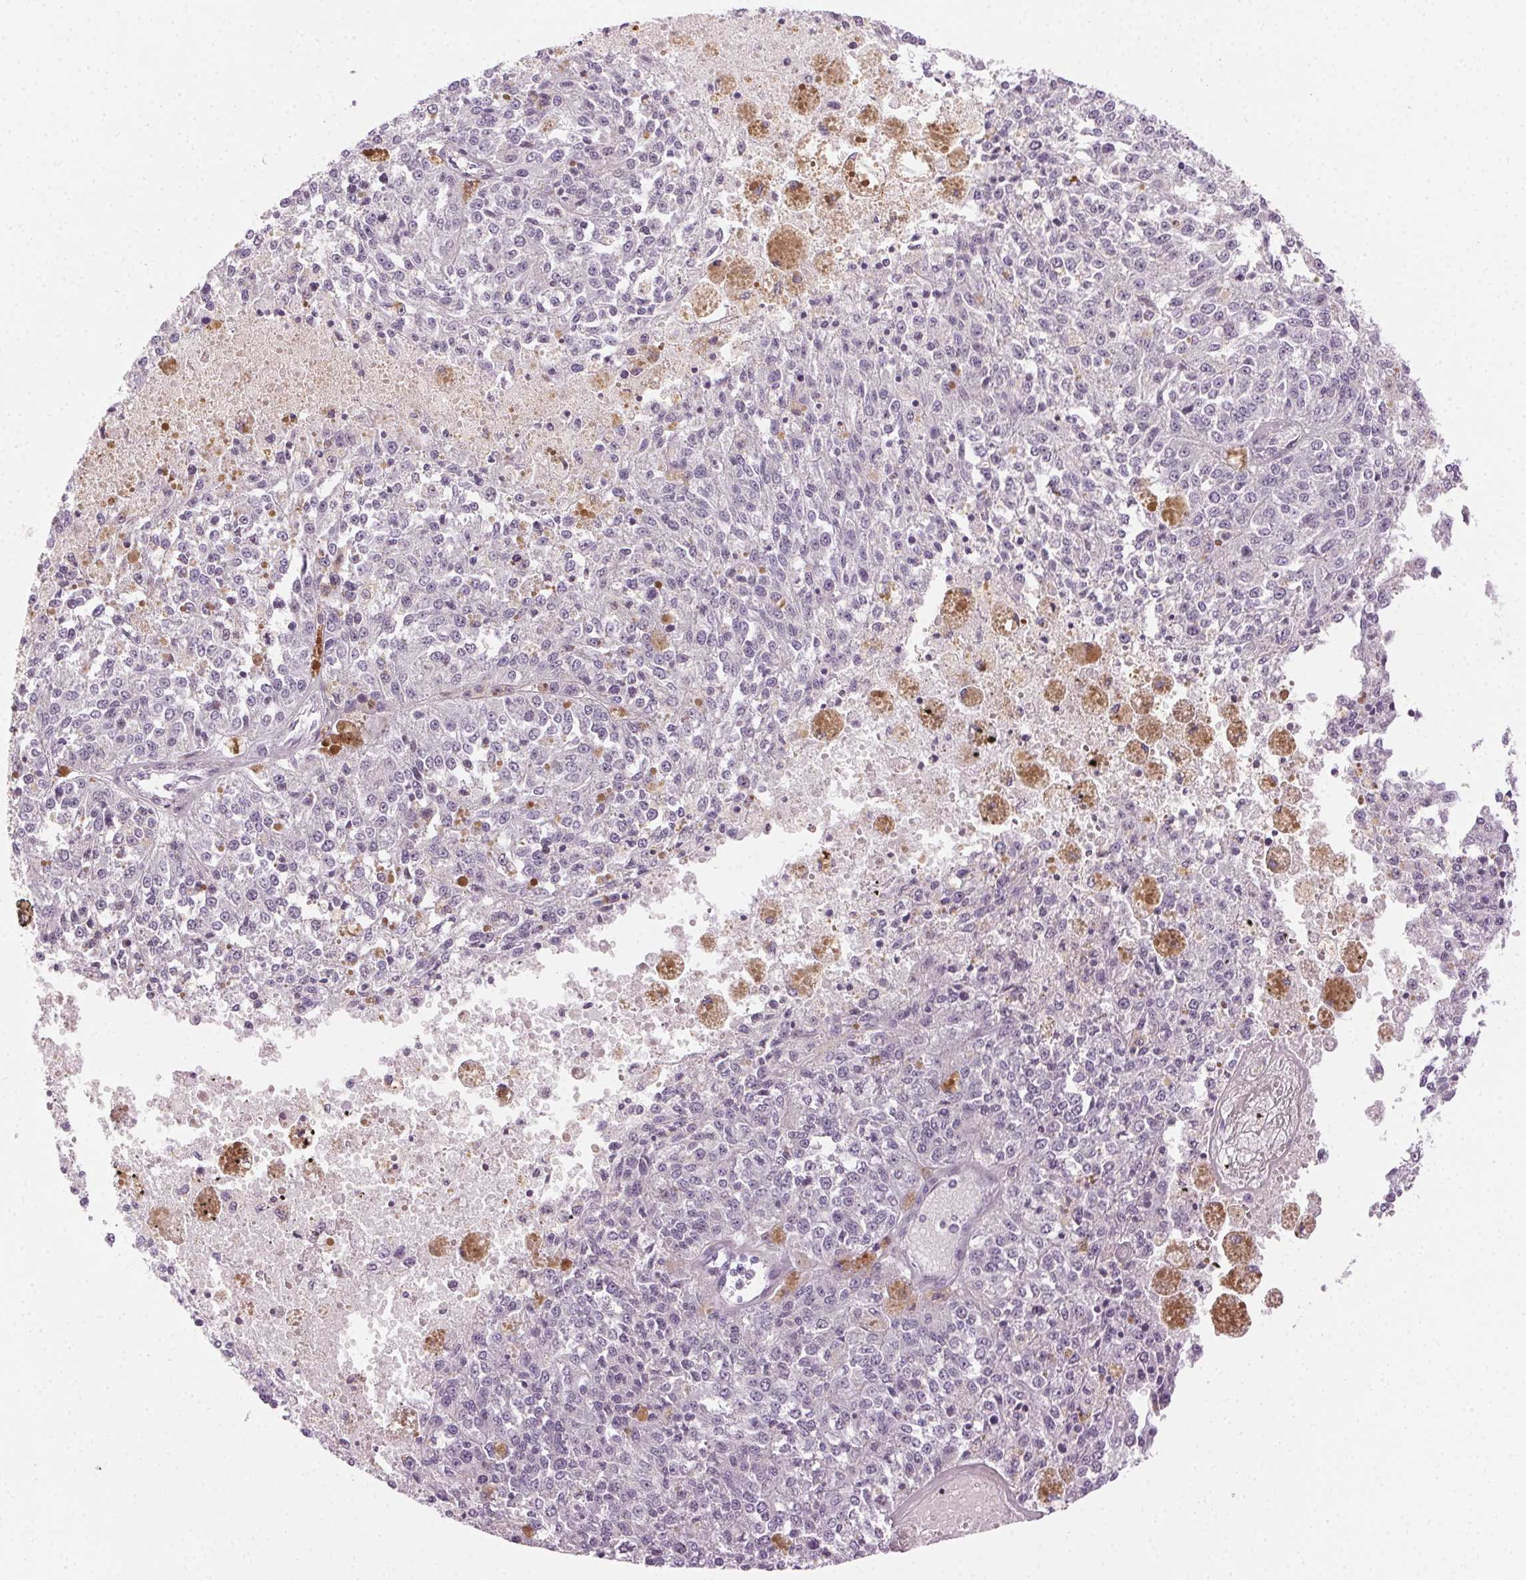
{"staining": {"intensity": "negative", "quantity": "none", "location": "none"}, "tissue": "melanoma", "cell_type": "Tumor cells", "image_type": "cancer", "snomed": [{"axis": "morphology", "description": "Malignant melanoma, Metastatic site"}, {"axis": "topography", "description": "Lymph node"}], "caption": "Tumor cells are negative for protein expression in human melanoma.", "gene": "AIF1L", "patient": {"sex": "female", "age": 64}}